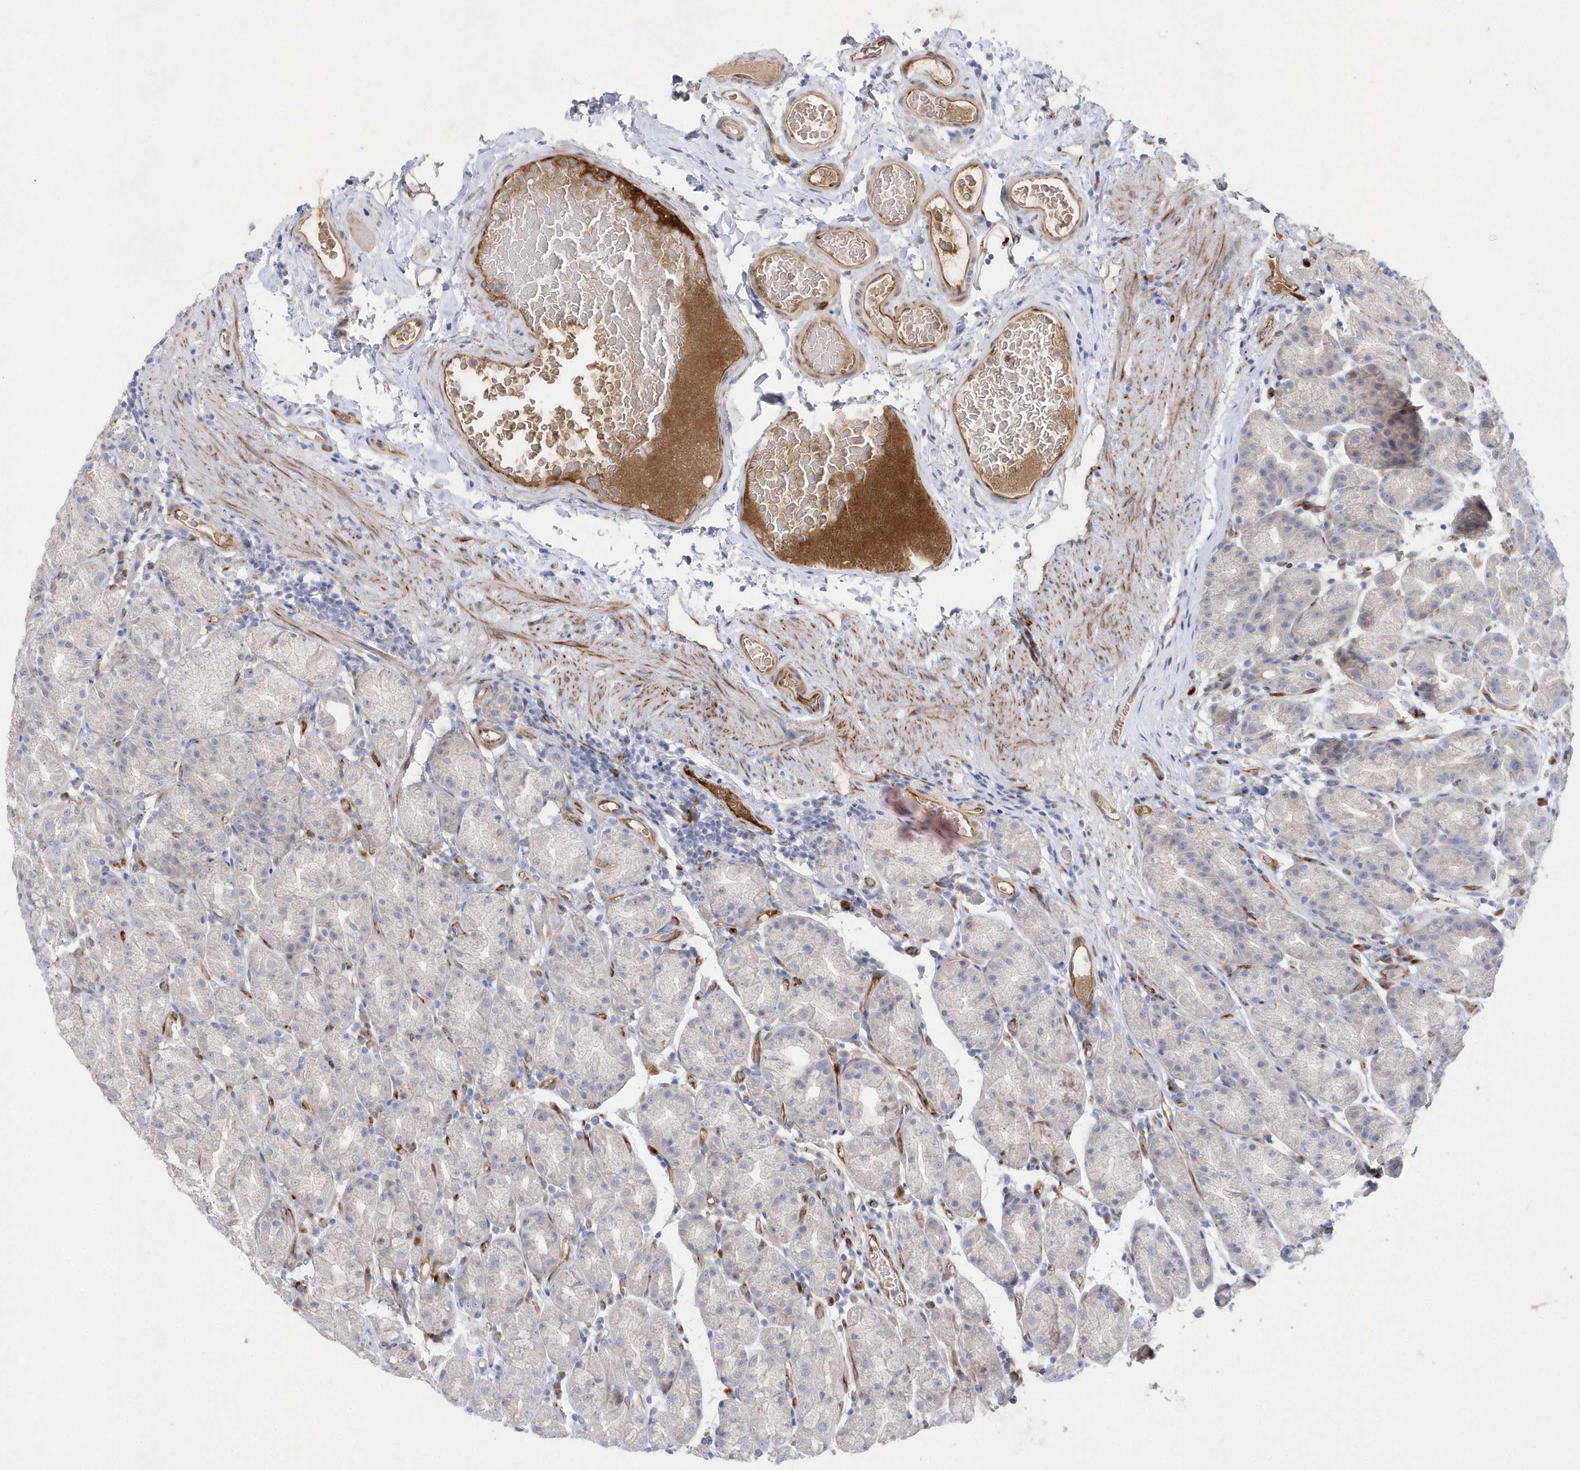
{"staining": {"intensity": "negative", "quantity": "none", "location": "none"}, "tissue": "stomach", "cell_type": "Glandular cells", "image_type": "normal", "snomed": [{"axis": "morphology", "description": "Normal tissue, NOS"}, {"axis": "topography", "description": "Stomach, upper"}], "caption": "This is a image of IHC staining of unremarkable stomach, which shows no expression in glandular cells.", "gene": "TMEM132B", "patient": {"sex": "male", "age": 68}}